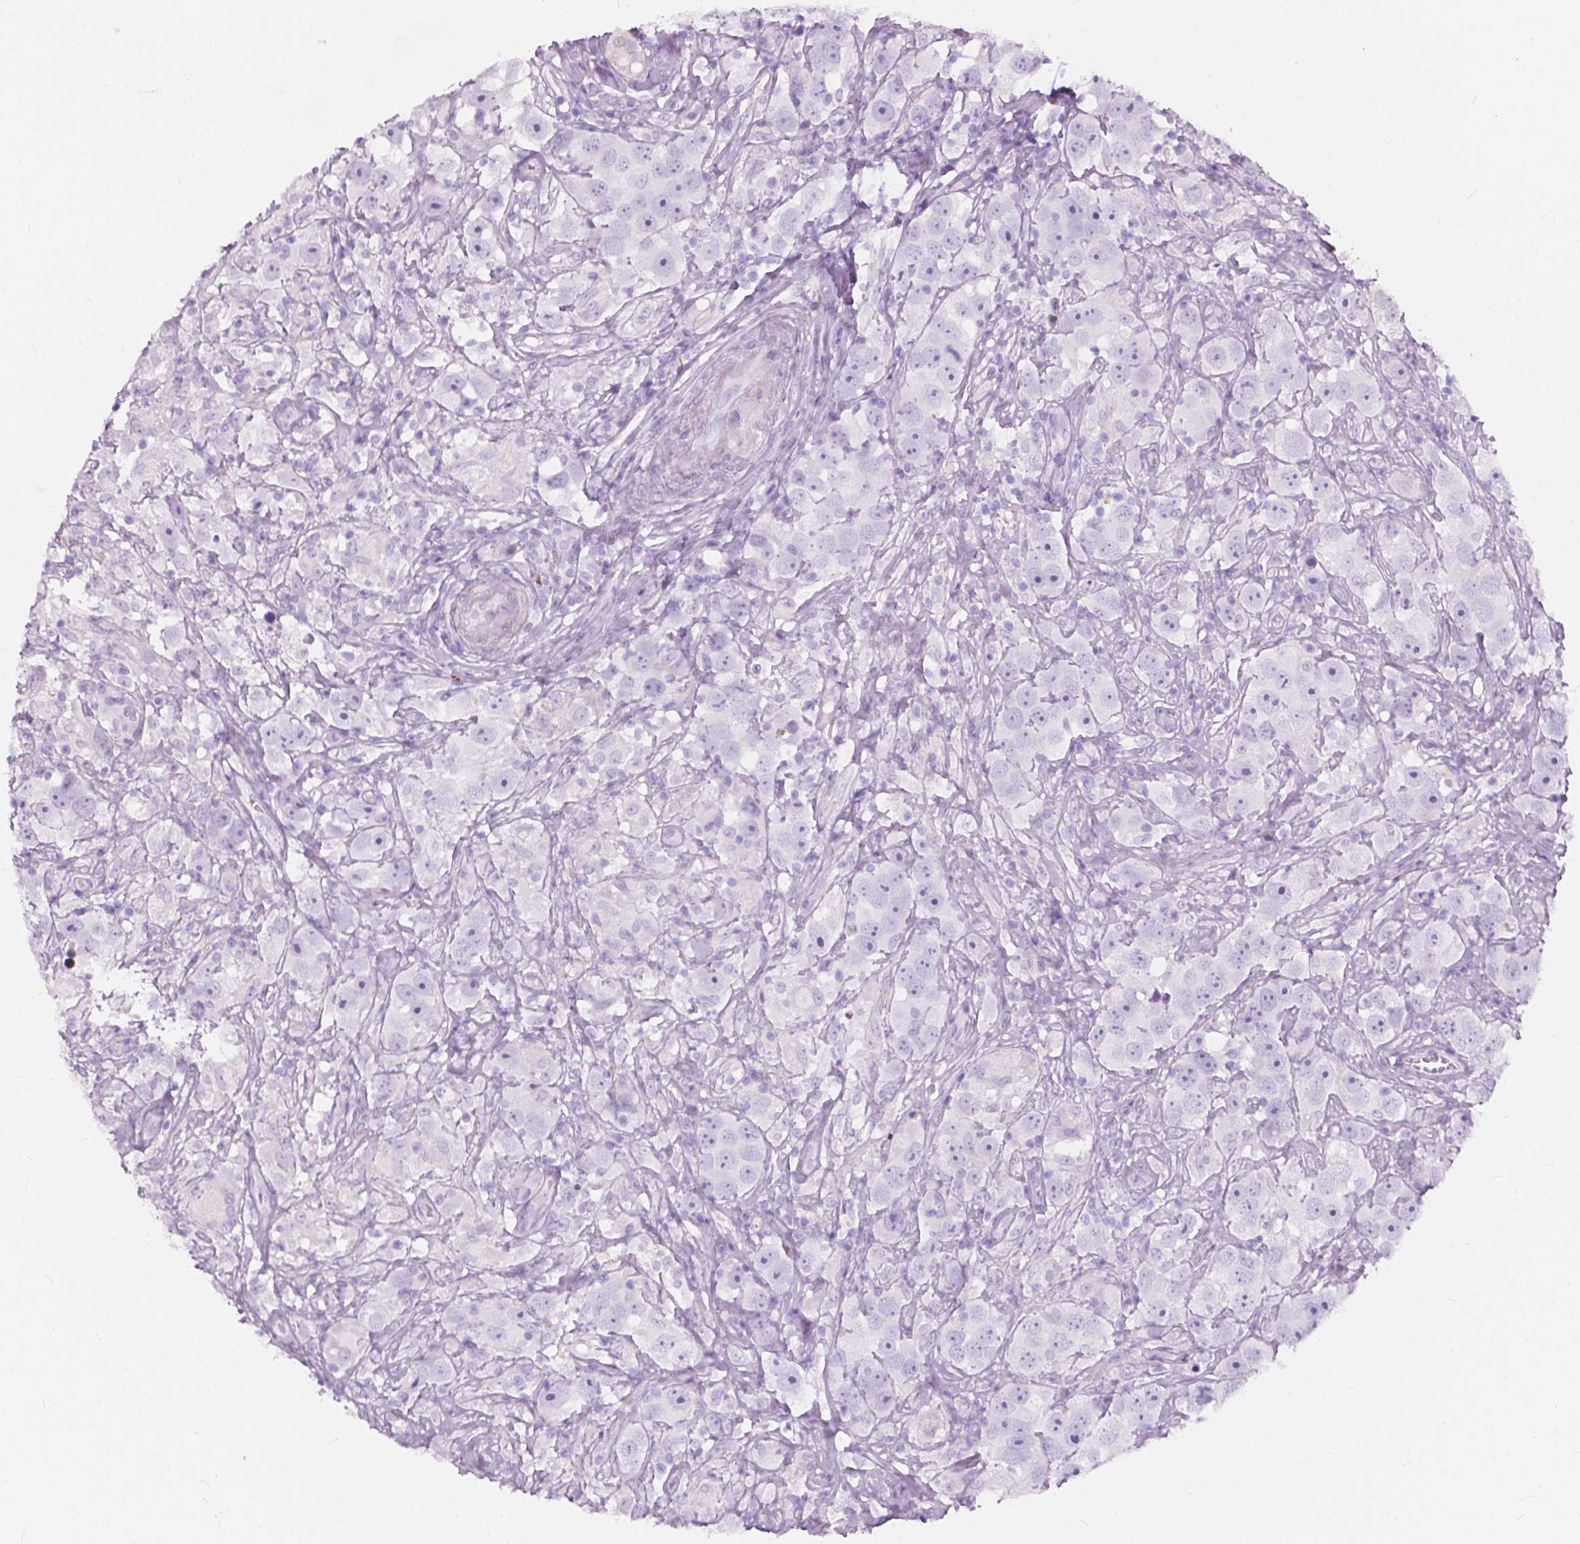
{"staining": {"intensity": "negative", "quantity": "none", "location": "none"}, "tissue": "testis cancer", "cell_type": "Tumor cells", "image_type": "cancer", "snomed": [{"axis": "morphology", "description": "Seminoma, NOS"}, {"axis": "topography", "description": "Testis"}], "caption": "This histopathology image is of testis cancer stained with IHC to label a protein in brown with the nuclei are counter-stained blue. There is no positivity in tumor cells. The staining is performed using DAB brown chromogen with nuclei counter-stained in using hematoxylin.", "gene": "FXYD2", "patient": {"sex": "male", "age": 49}}